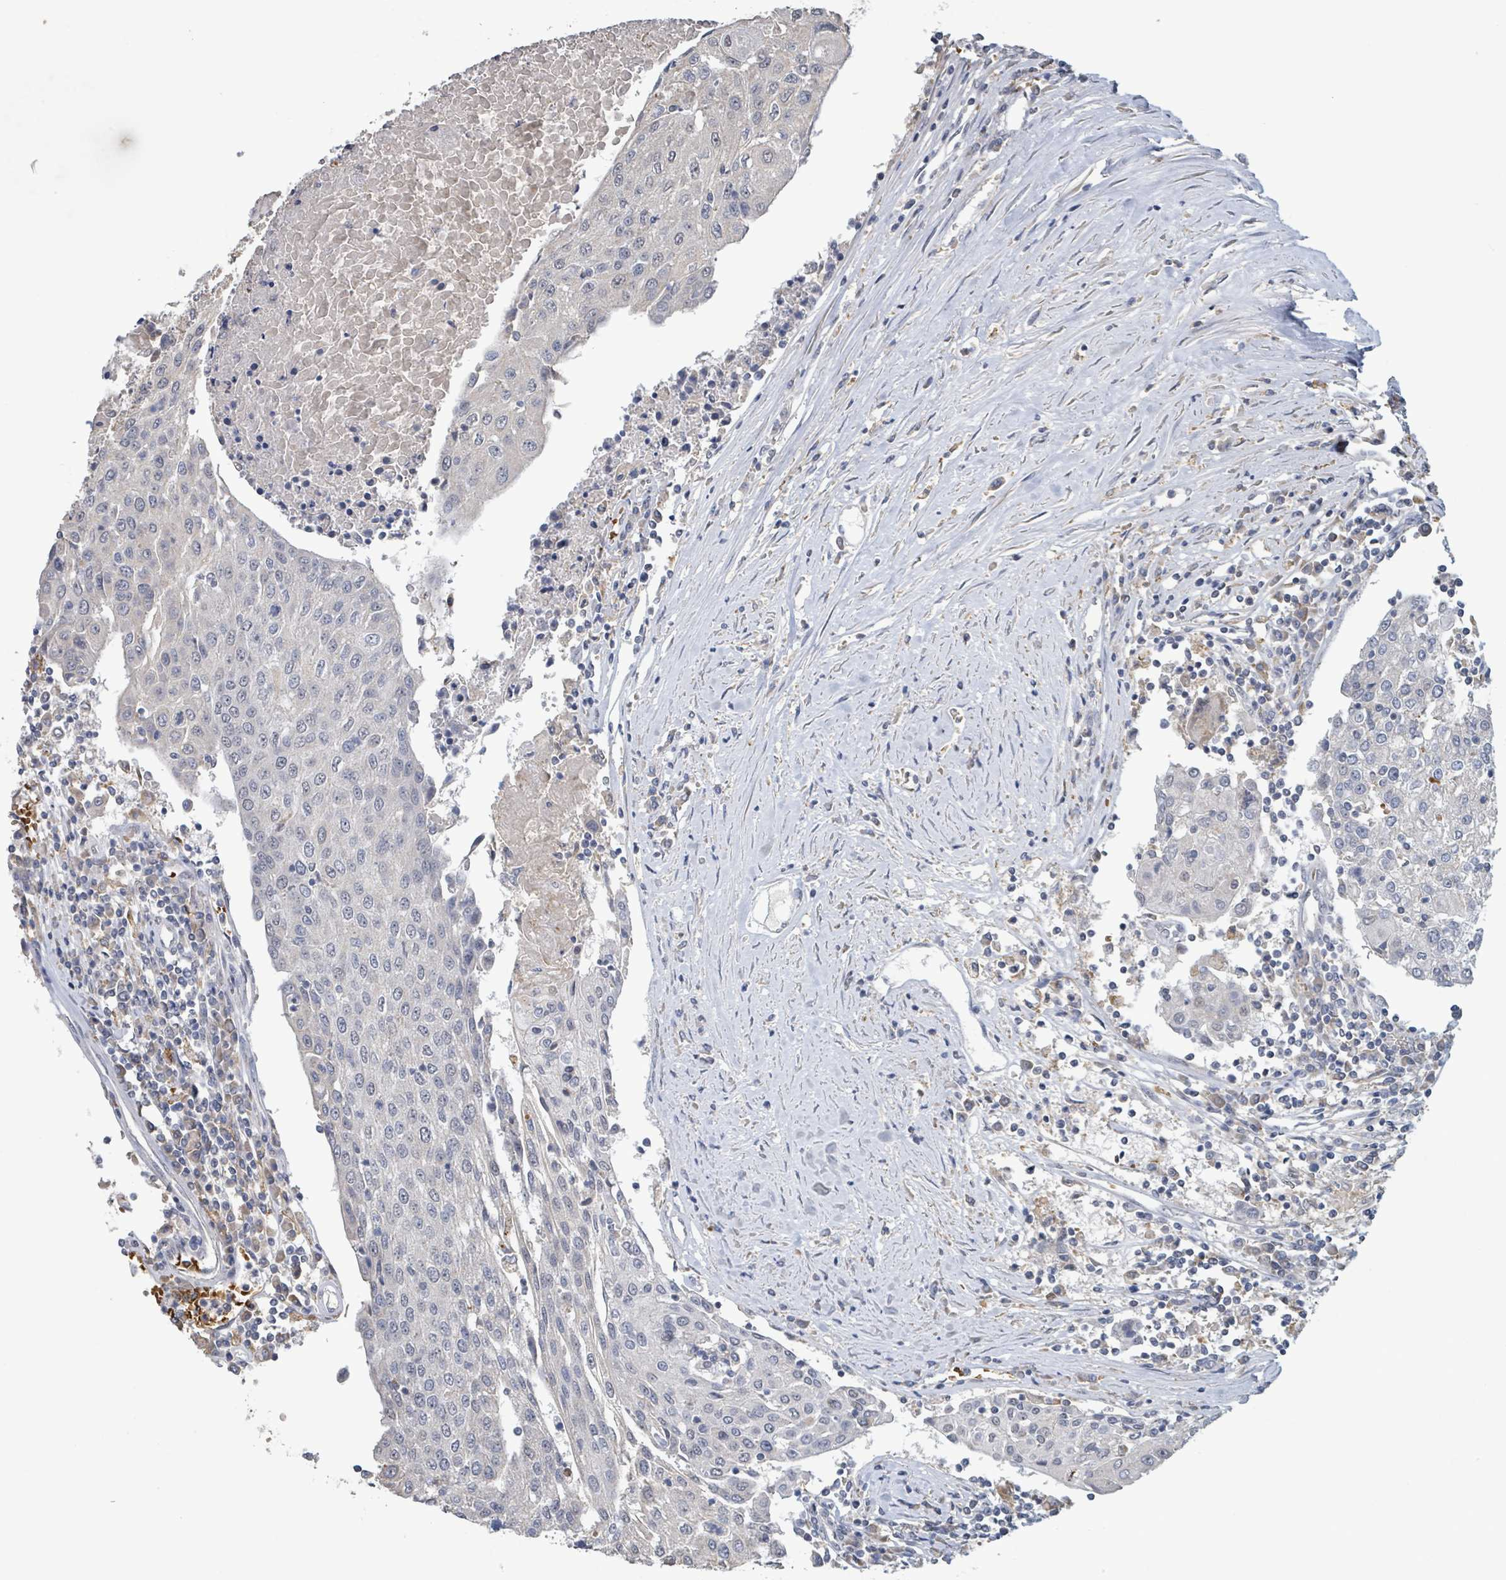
{"staining": {"intensity": "negative", "quantity": "none", "location": "none"}, "tissue": "urothelial cancer", "cell_type": "Tumor cells", "image_type": "cancer", "snomed": [{"axis": "morphology", "description": "Urothelial carcinoma, High grade"}, {"axis": "topography", "description": "Urinary bladder"}], "caption": "An immunohistochemistry (IHC) image of high-grade urothelial carcinoma is shown. There is no staining in tumor cells of high-grade urothelial carcinoma. (Brightfield microscopy of DAB immunohistochemistry at high magnification).", "gene": "SEBOX", "patient": {"sex": "female", "age": 85}}